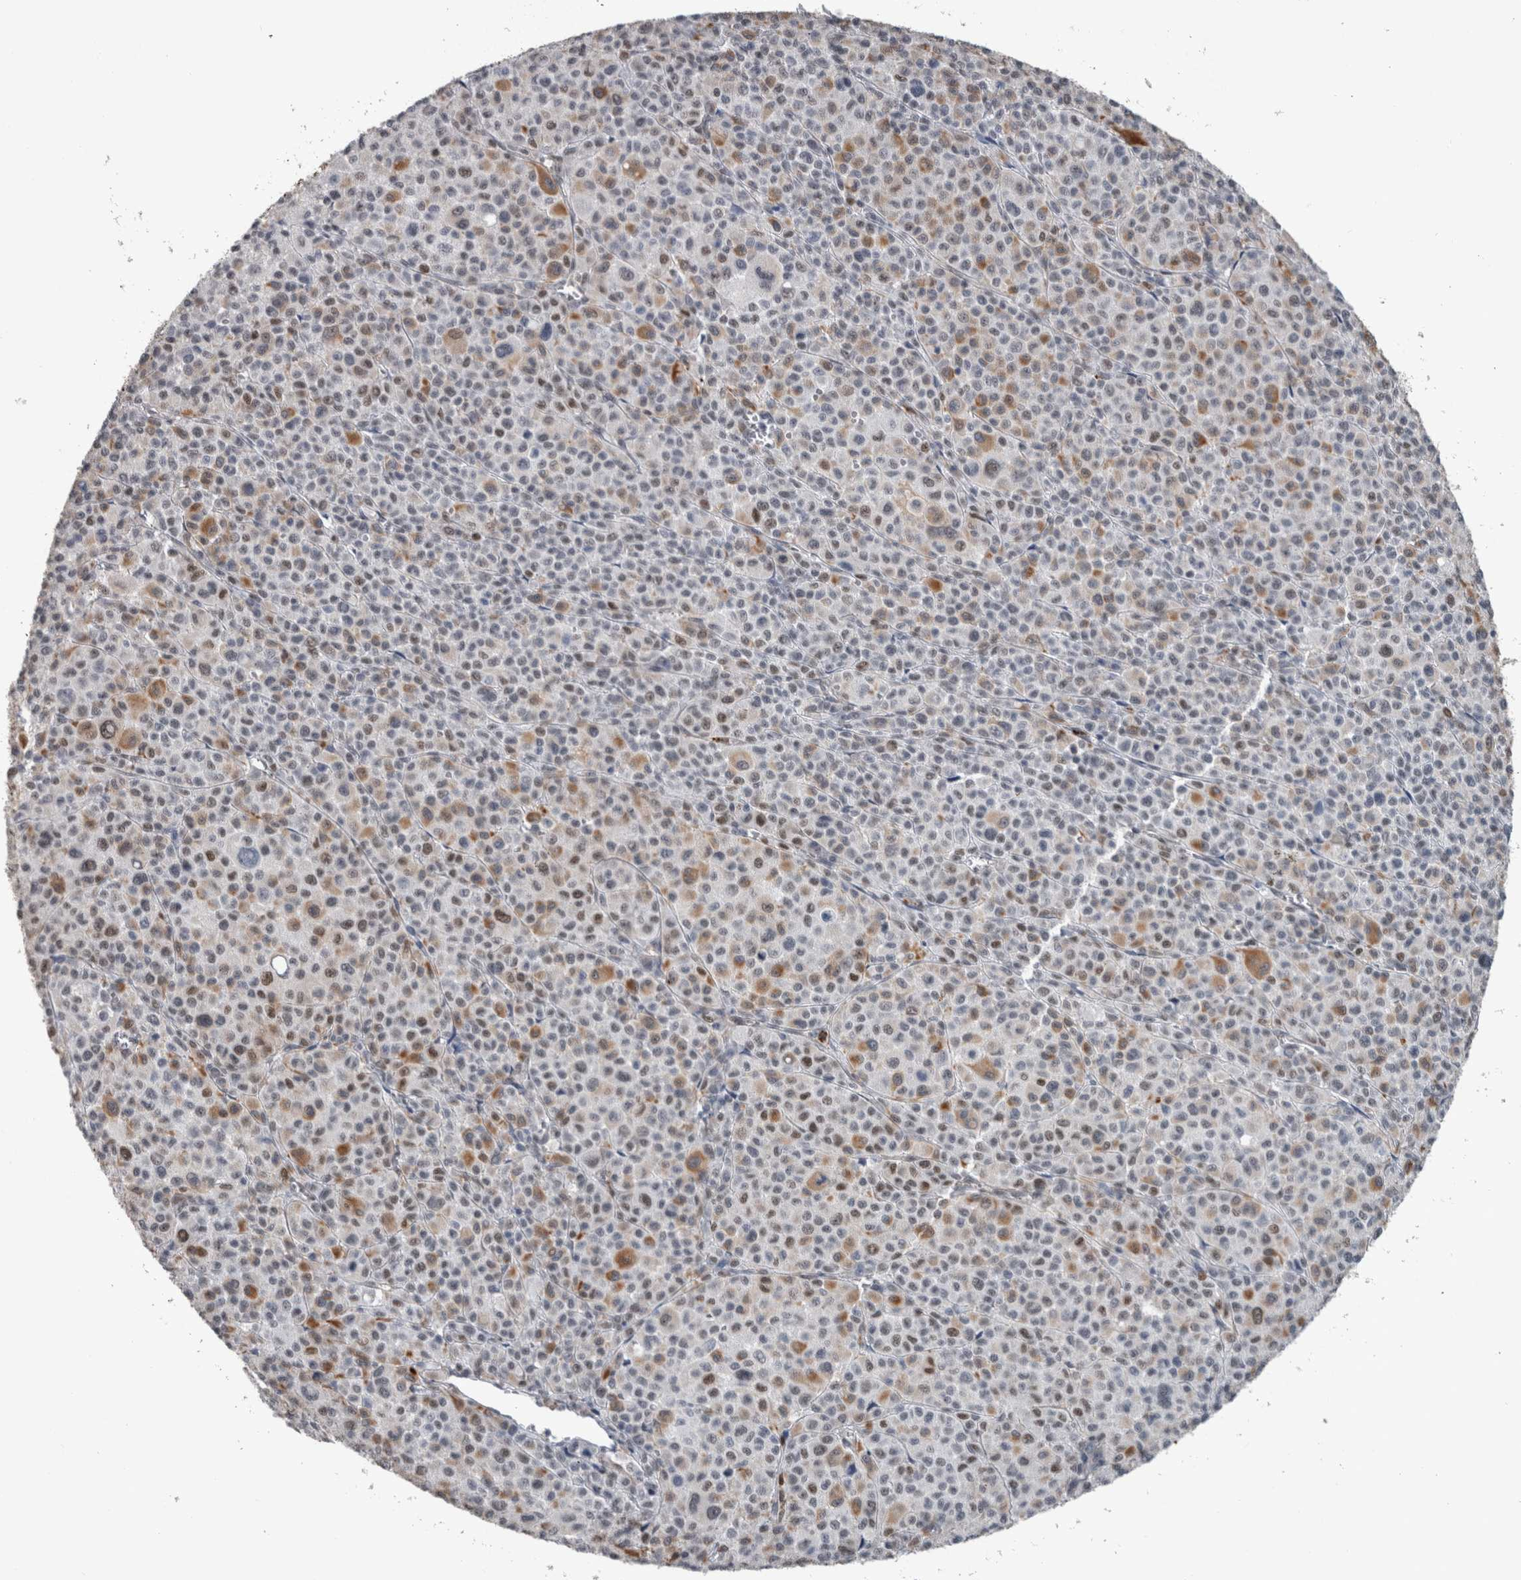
{"staining": {"intensity": "moderate", "quantity": "<25%", "location": "nuclear"}, "tissue": "melanoma", "cell_type": "Tumor cells", "image_type": "cancer", "snomed": [{"axis": "morphology", "description": "Malignant melanoma, Metastatic site"}, {"axis": "topography", "description": "Skin"}], "caption": "Melanoma stained with DAB immunohistochemistry shows low levels of moderate nuclear positivity in about <25% of tumor cells.", "gene": "POLD2", "patient": {"sex": "female", "age": 74}}